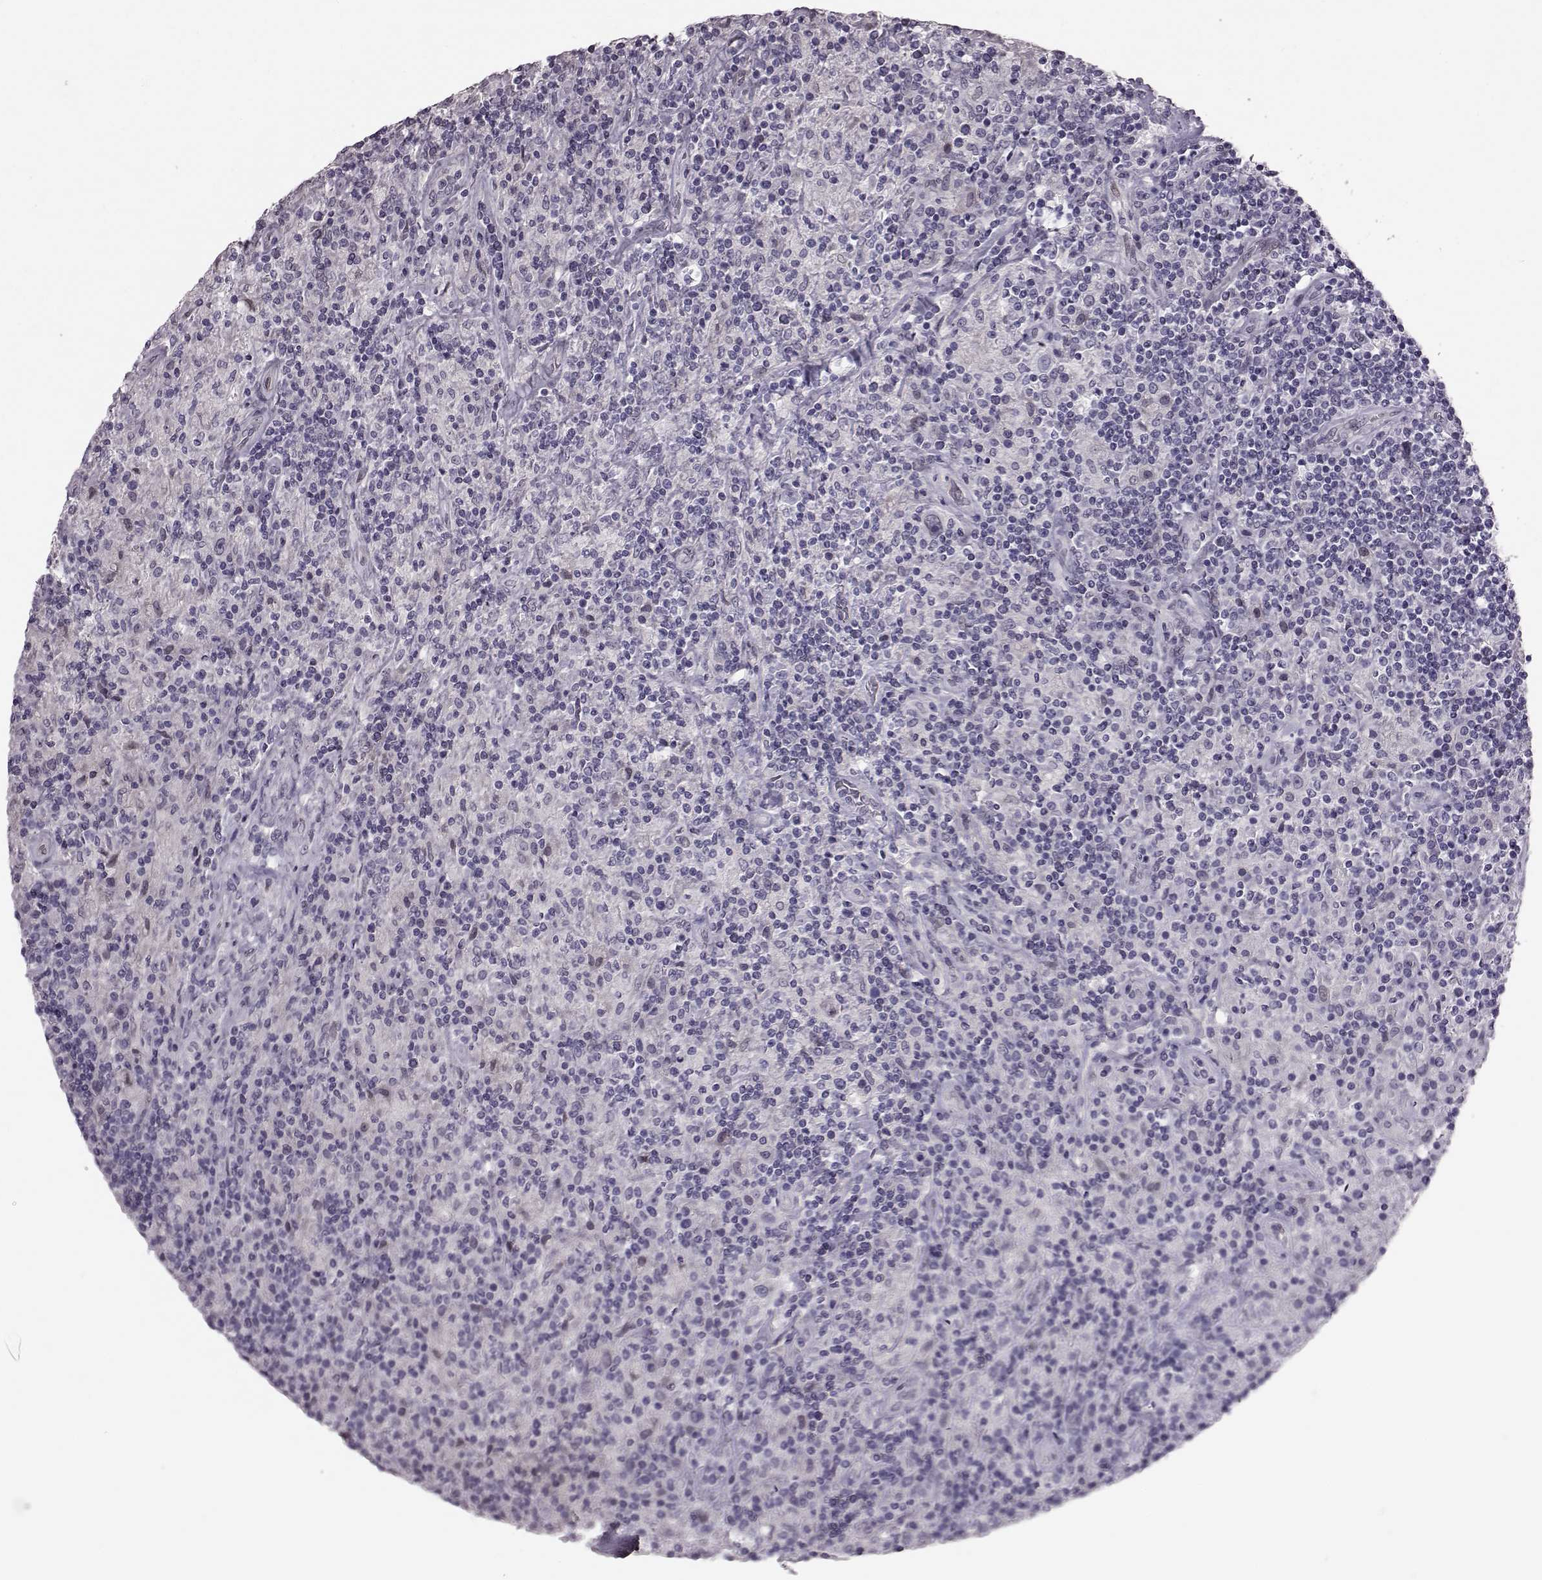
{"staining": {"intensity": "negative", "quantity": "none", "location": "none"}, "tissue": "lymphoma", "cell_type": "Tumor cells", "image_type": "cancer", "snomed": [{"axis": "morphology", "description": "Hodgkin's disease, NOS"}, {"axis": "topography", "description": "Lymph node"}], "caption": "Immunohistochemistry histopathology image of neoplastic tissue: human Hodgkin's disease stained with DAB reveals no significant protein positivity in tumor cells. The staining was performed using DAB (3,3'-diaminobenzidine) to visualize the protein expression in brown, while the nuclei were stained in blue with hematoxylin (Magnification: 20x).", "gene": "TCHHL1", "patient": {"sex": "male", "age": 70}}